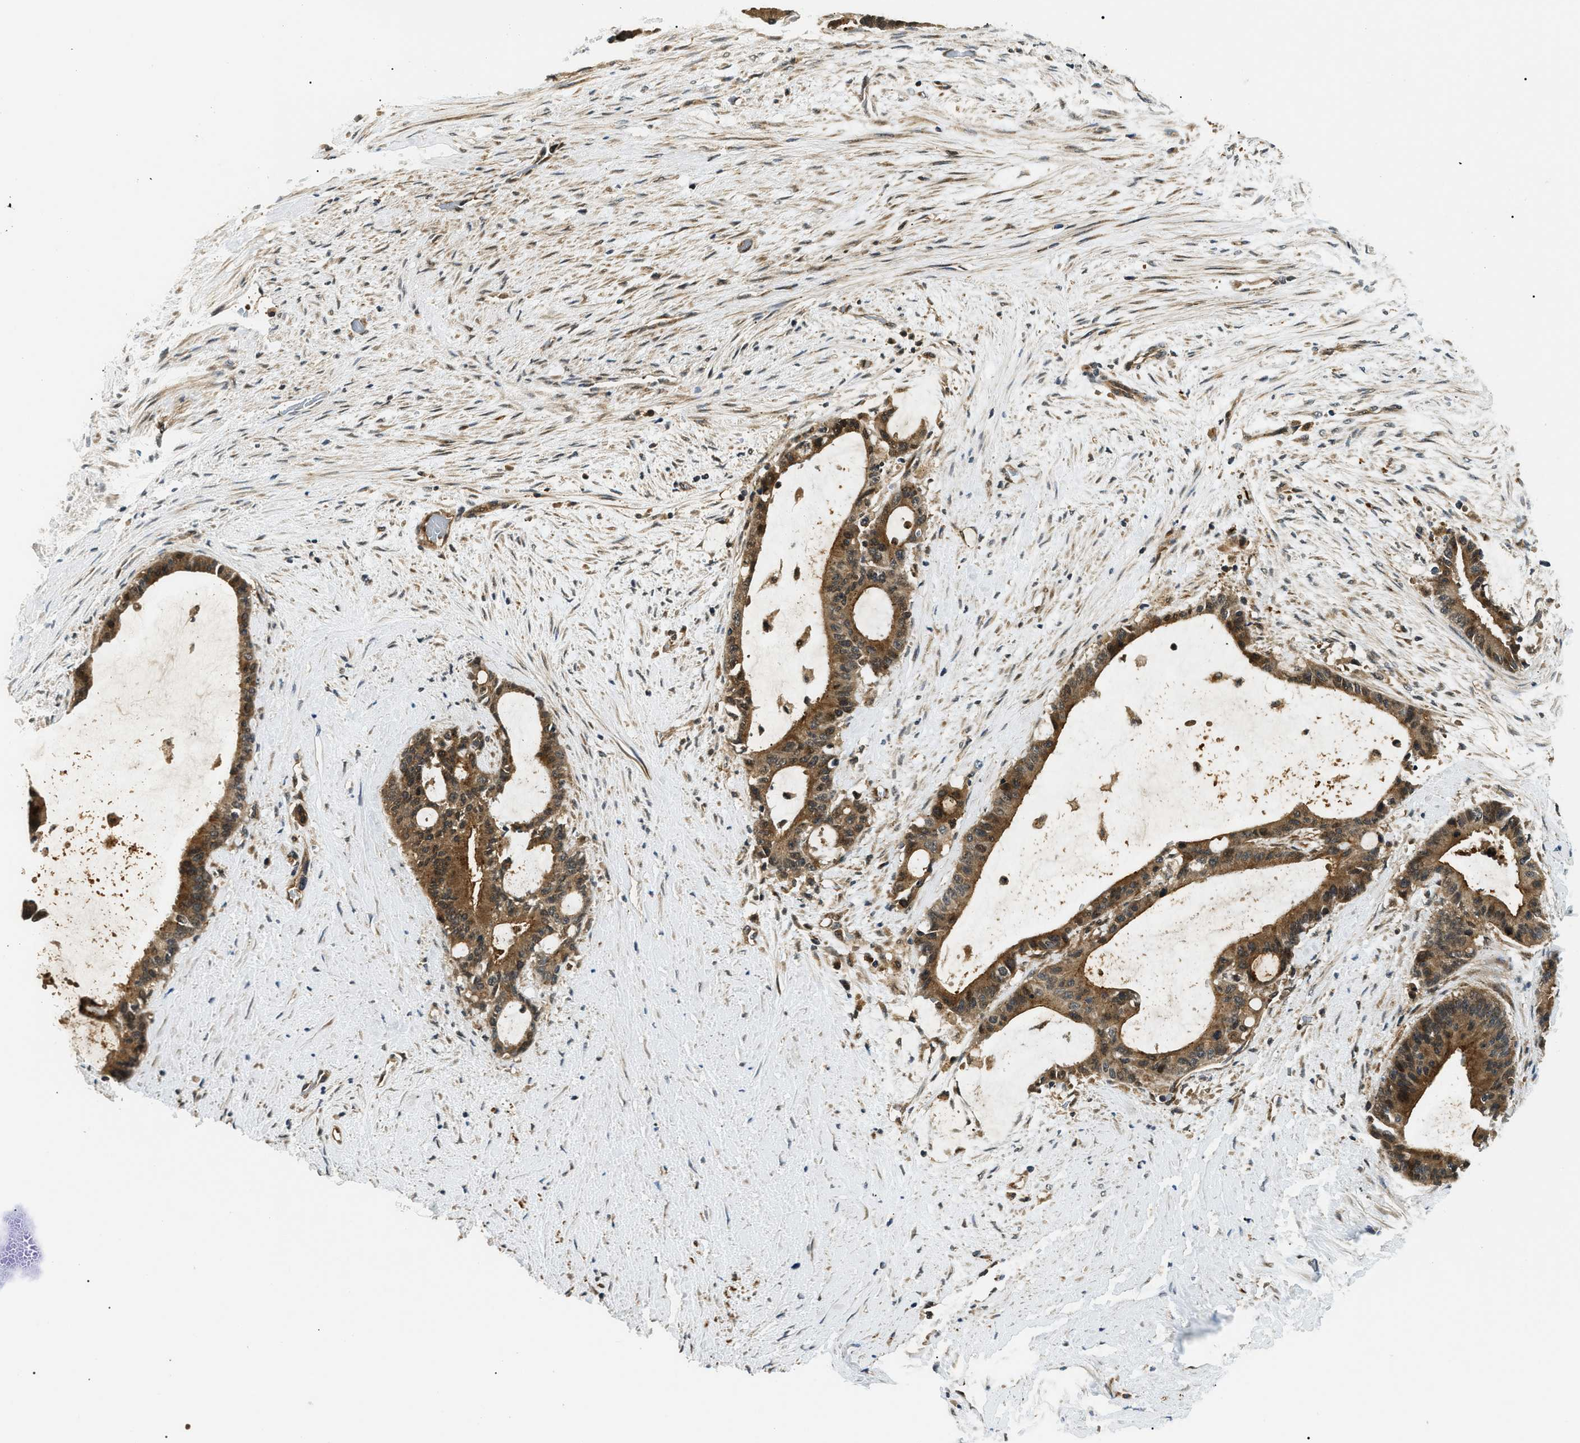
{"staining": {"intensity": "moderate", "quantity": ">75%", "location": "cytoplasmic/membranous"}, "tissue": "liver cancer", "cell_type": "Tumor cells", "image_type": "cancer", "snomed": [{"axis": "morphology", "description": "Cholangiocarcinoma"}, {"axis": "topography", "description": "Liver"}], "caption": "This is a photomicrograph of immunohistochemistry staining of liver cancer (cholangiocarcinoma), which shows moderate positivity in the cytoplasmic/membranous of tumor cells.", "gene": "ATP6AP1", "patient": {"sex": "female", "age": 73}}